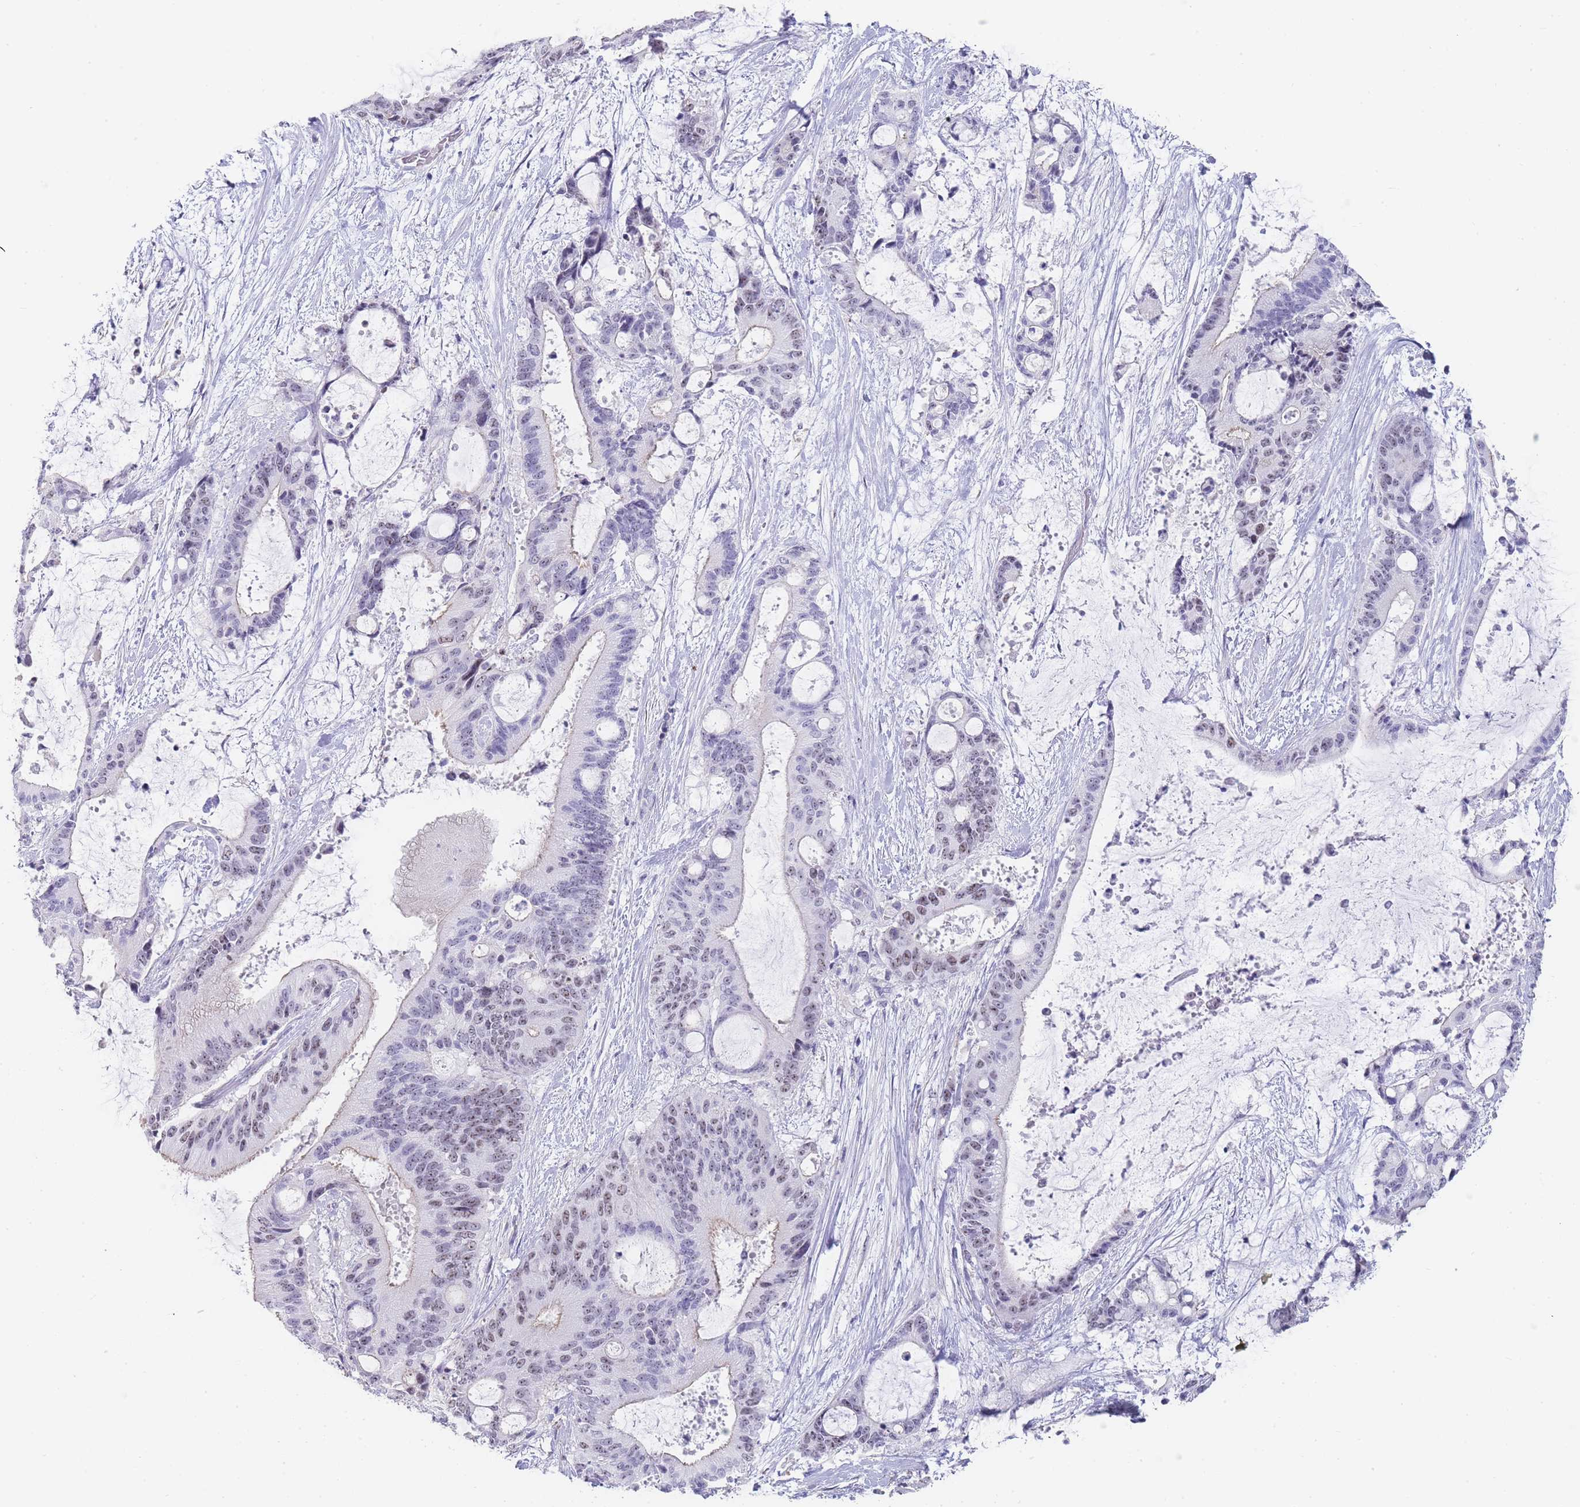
{"staining": {"intensity": "weak", "quantity": "25%-75%", "location": "nuclear"}, "tissue": "liver cancer", "cell_type": "Tumor cells", "image_type": "cancer", "snomed": [{"axis": "morphology", "description": "Normal tissue, NOS"}, {"axis": "morphology", "description": "Cholangiocarcinoma"}, {"axis": "topography", "description": "Liver"}, {"axis": "topography", "description": "Peripheral nerve tissue"}], "caption": "High-power microscopy captured an immunohistochemistry (IHC) histopathology image of liver cholangiocarcinoma, revealing weak nuclear positivity in approximately 25%-75% of tumor cells.", "gene": "NOP14", "patient": {"sex": "female", "age": 73}}